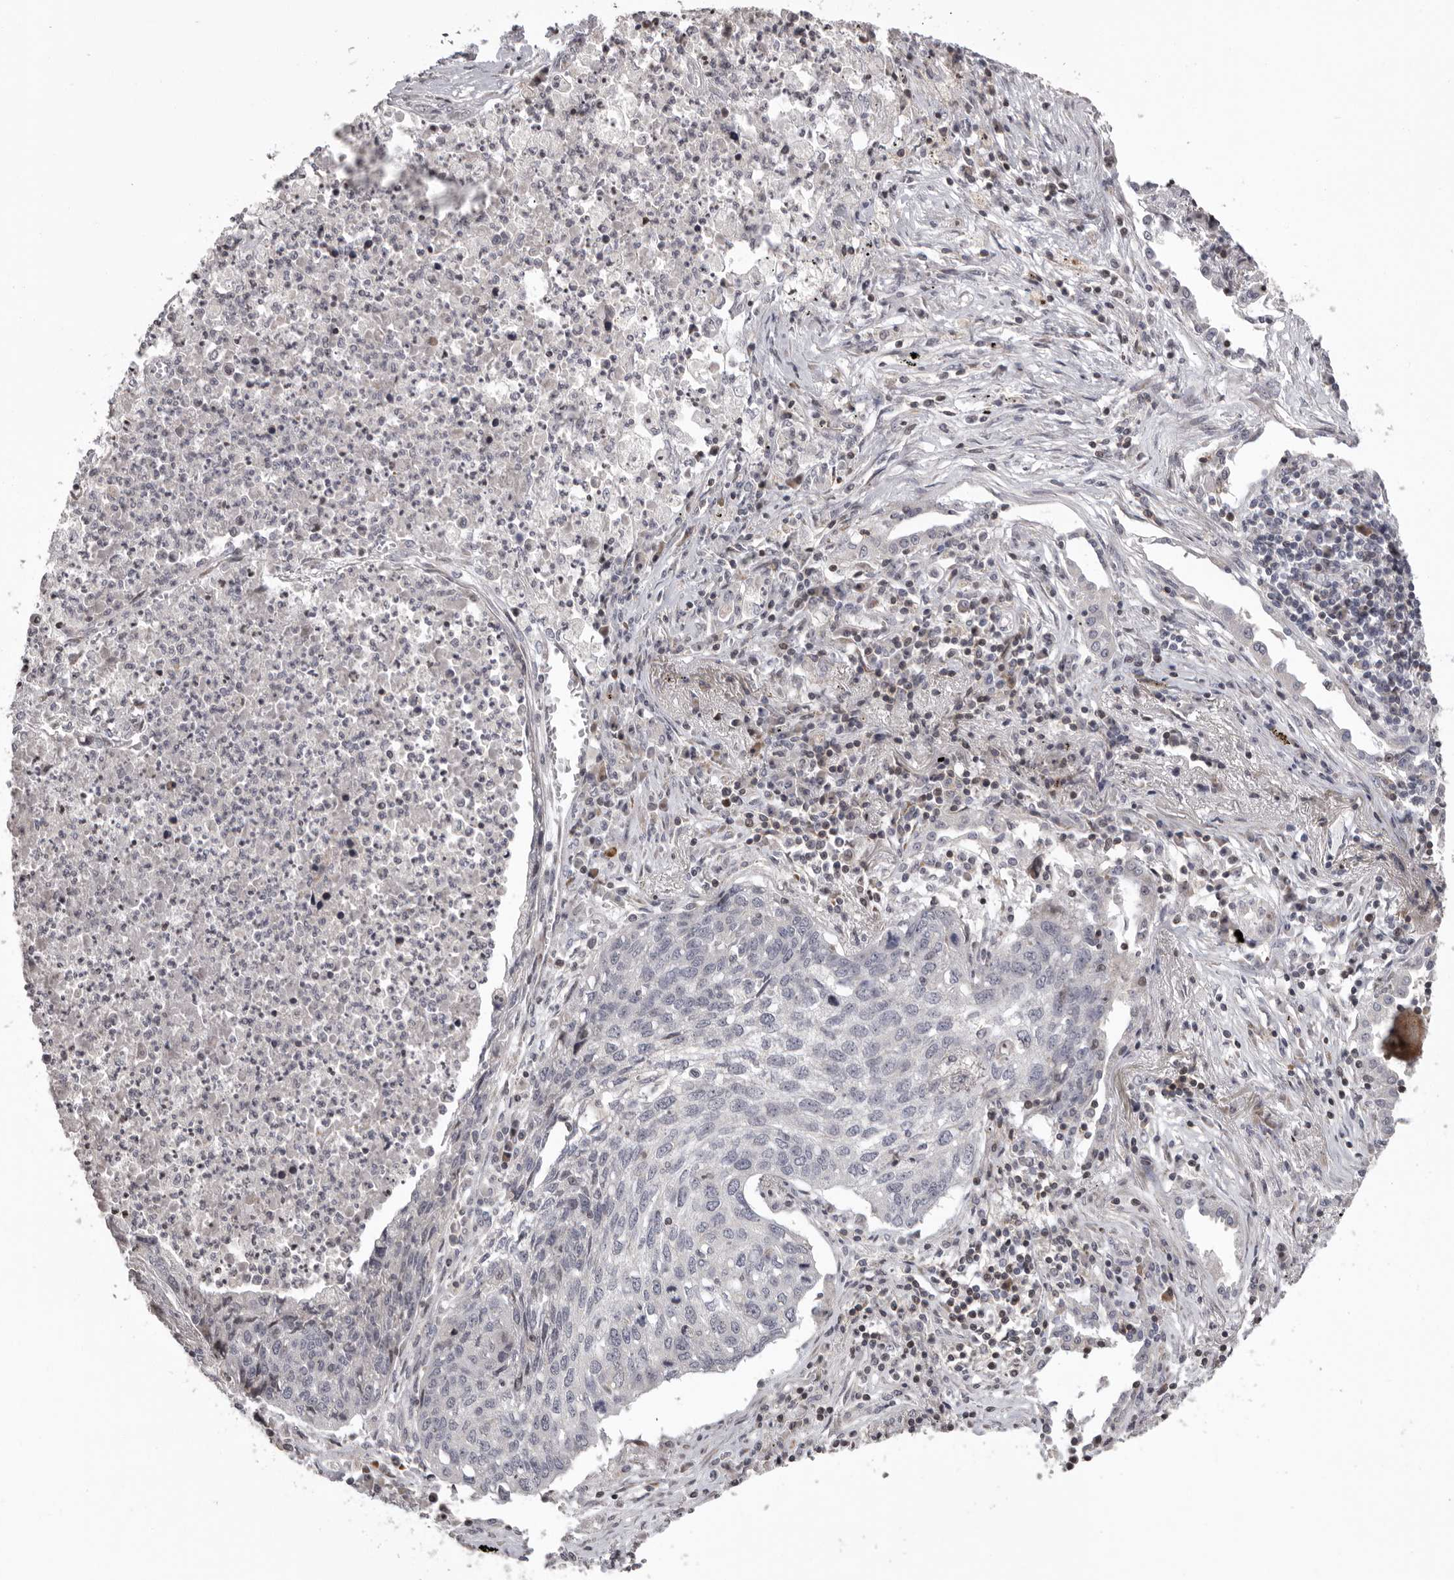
{"staining": {"intensity": "negative", "quantity": "none", "location": "none"}, "tissue": "lung cancer", "cell_type": "Tumor cells", "image_type": "cancer", "snomed": [{"axis": "morphology", "description": "Squamous cell carcinoma, NOS"}, {"axis": "topography", "description": "Lung"}], "caption": "Lung cancer was stained to show a protein in brown. There is no significant expression in tumor cells.", "gene": "AZIN1", "patient": {"sex": "female", "age": 63}}